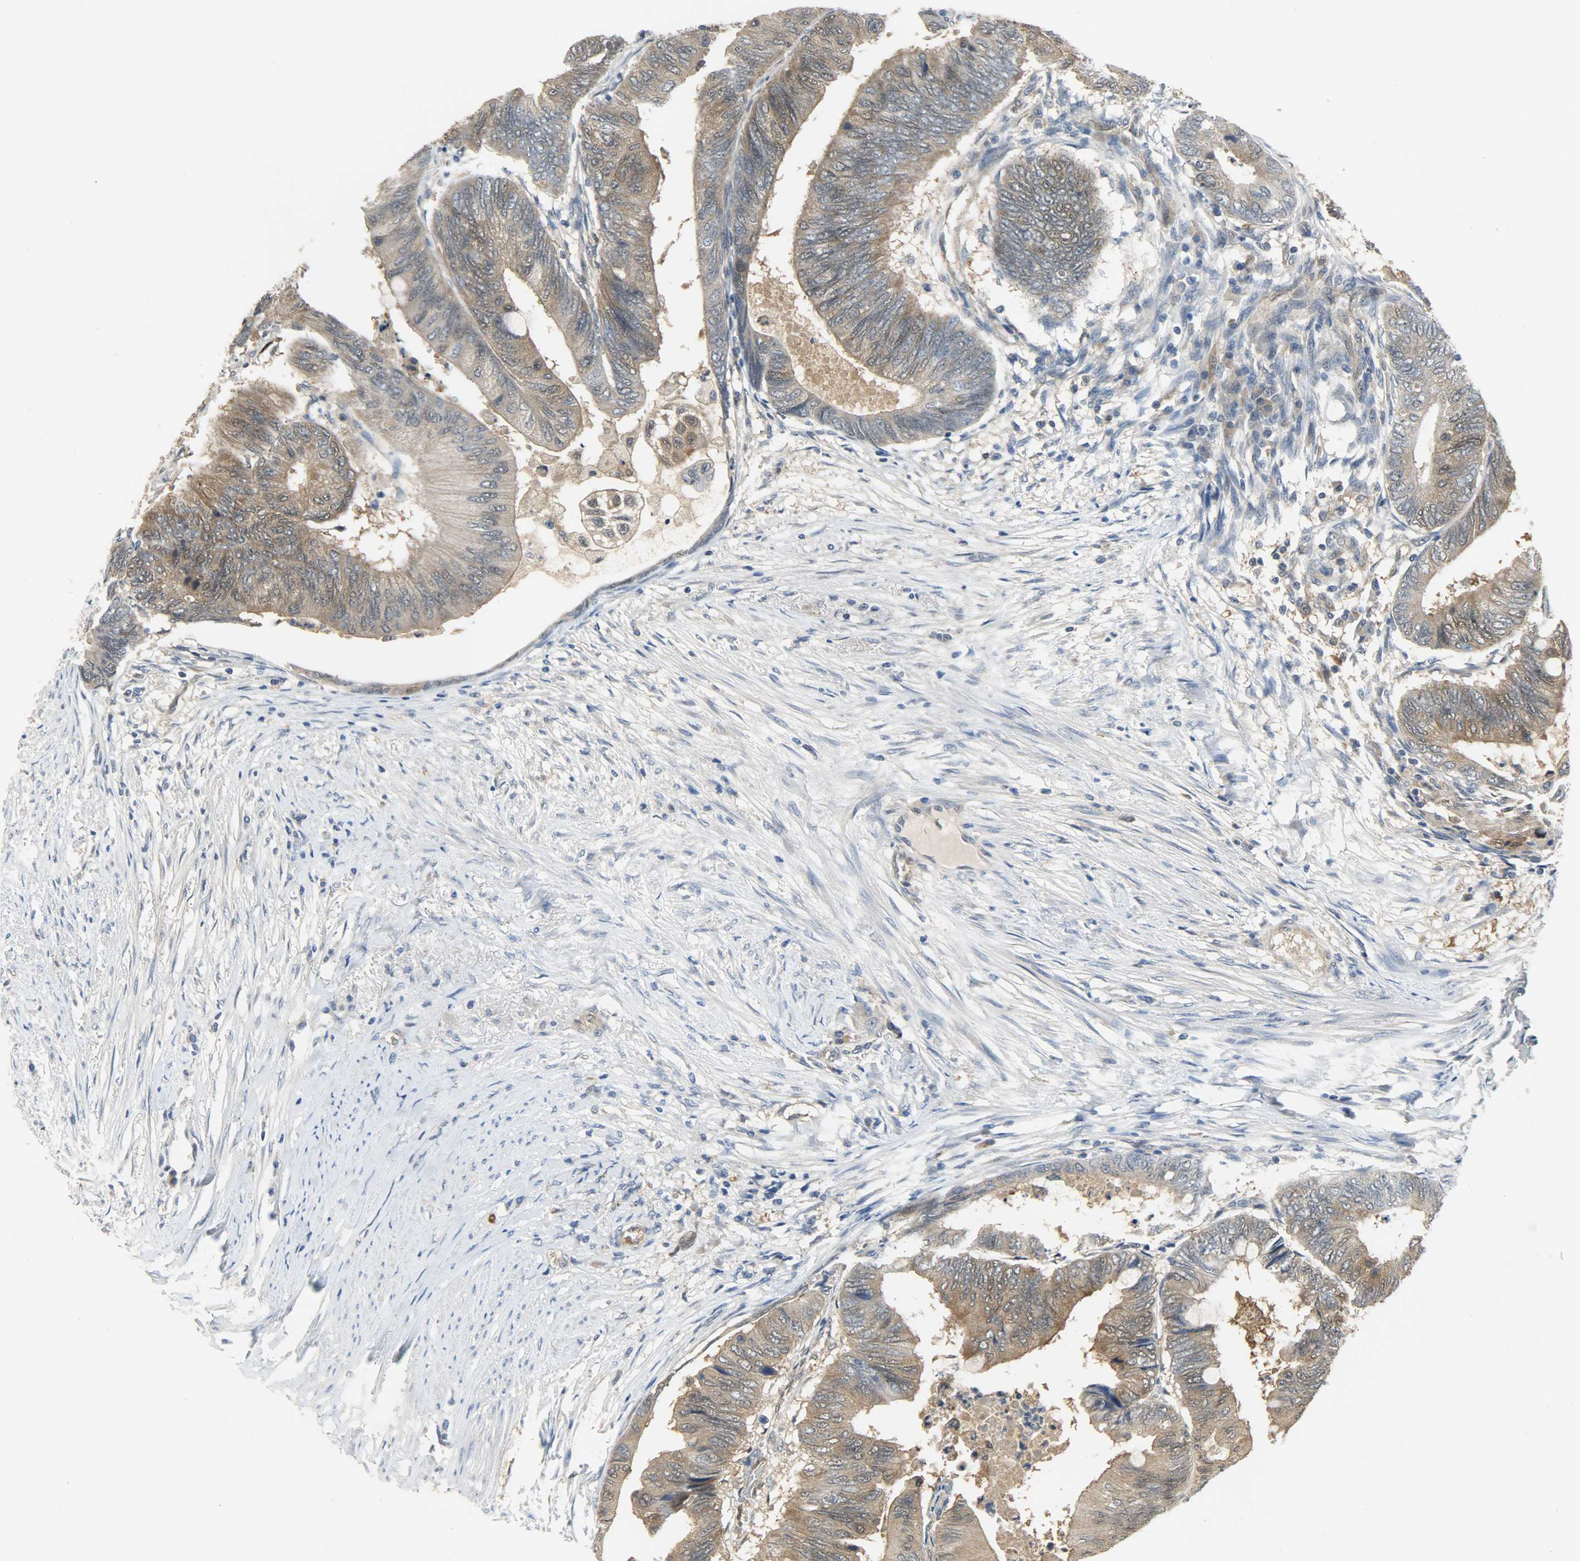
{"staining": {"intensity": "strong", "quantity": ">75%", "location": "cytoplasmic/membranous,nuclear"}, "tissue": "colorectal cancer", "cell_type": "Tumor cells", "image_type": "cancer", "snomed": [{"axis": "morphology", "description": "Normal tissue, NOS"}, {"axis": "morphology", "description": "Adenocarcinoma, NOS"}, {"axis": "topography", "description": "Rectum"}, {"axis": "topography", "description": "Peripheral nerve tissue"}], "caption": "The image reveals staining of colorectal adenocarcinoma, revealing strong cytoplasmic/membranous and nuclear protein expression (brown color) within tumor cells. The protein of interest is stained brown, and the nuclei are stained in blue (DAB IHC with brightfield microscopy, high magnification).", "gene": "EIF4EBP1", "patient": {"sex": "male", "age": 92}}